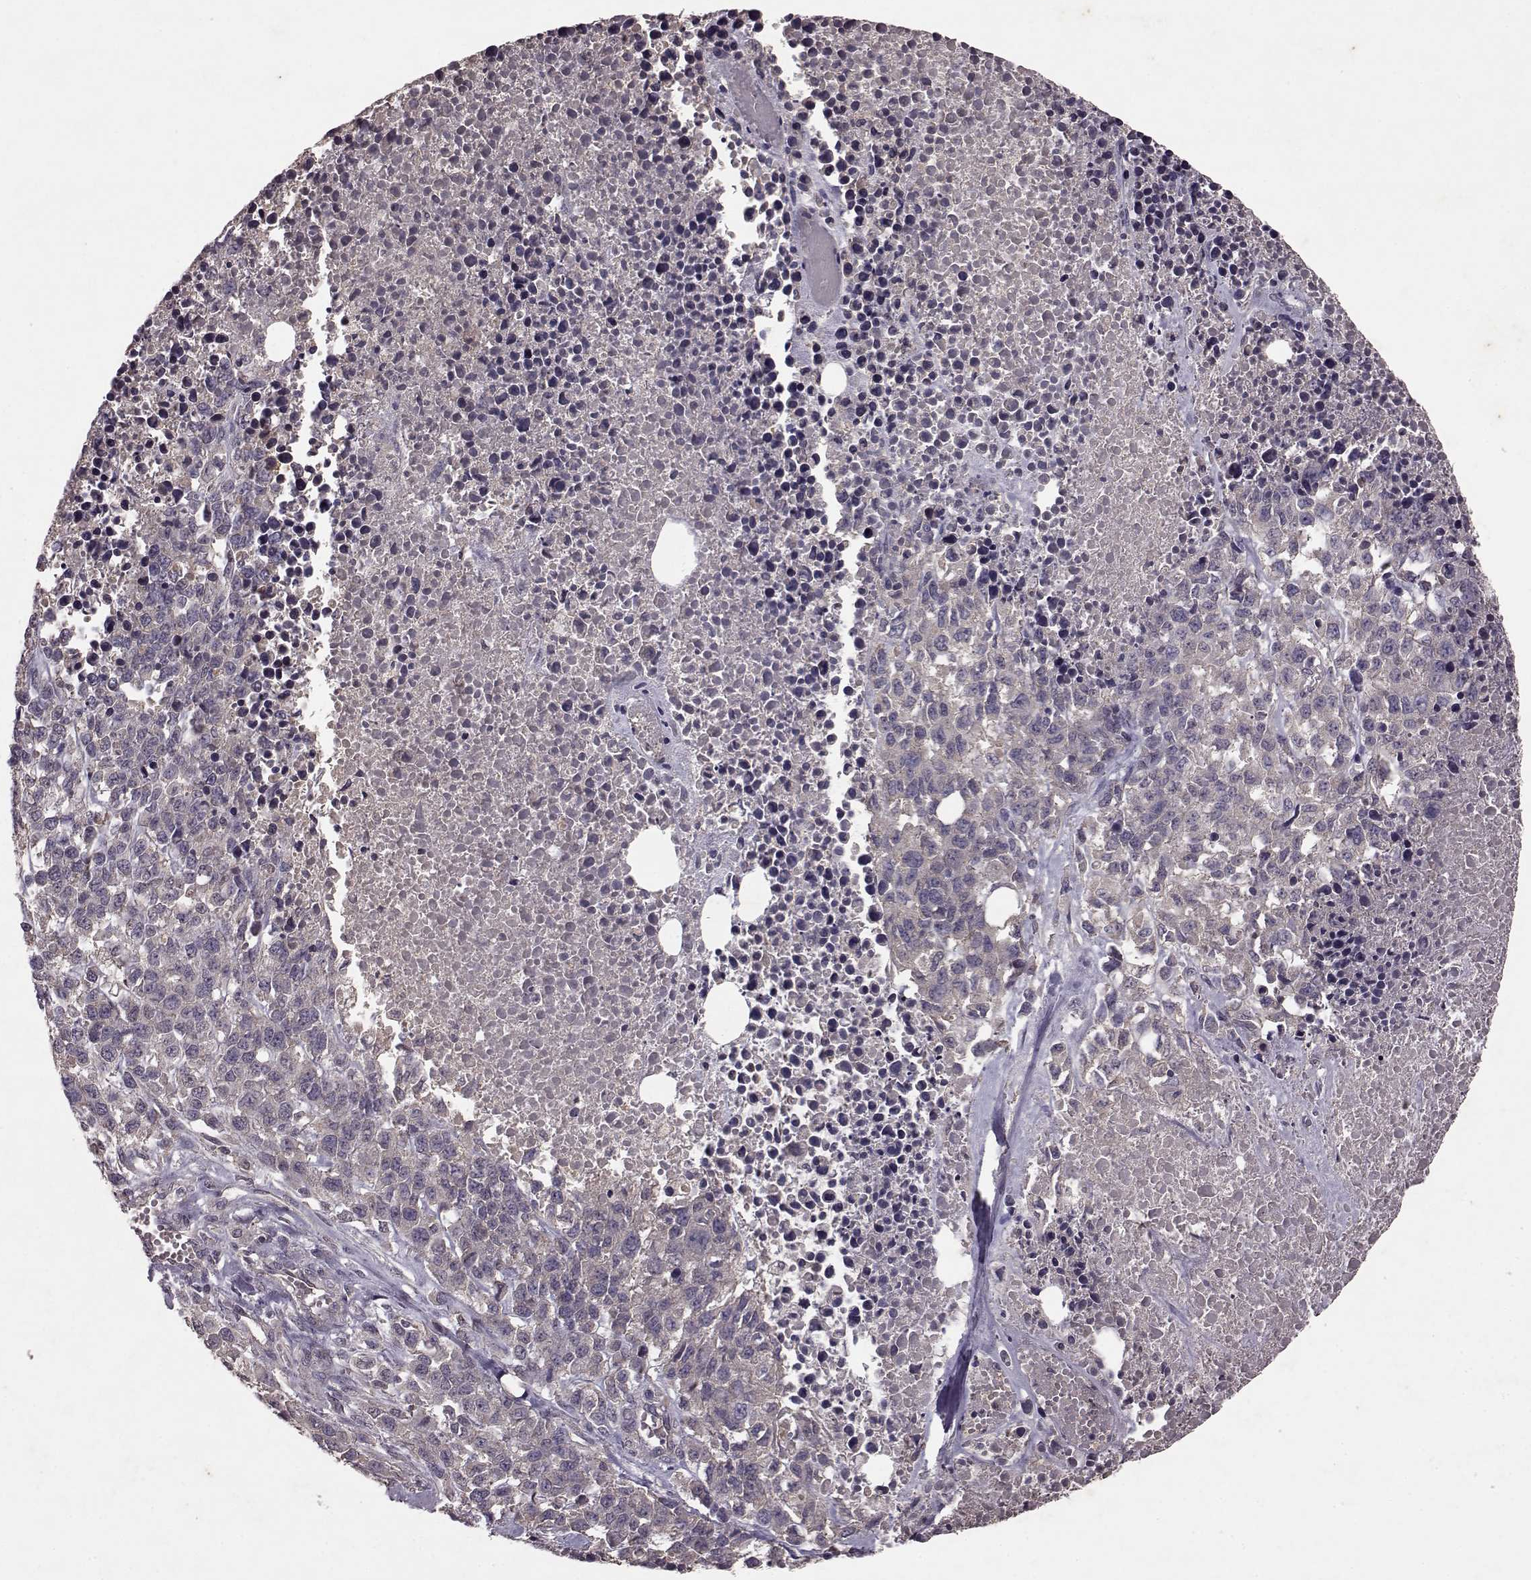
{"staining": {"intensity": "negative", "quantity": "none", "location": "none"}, "tissue": "melanoma", "cell_type": "Tumor cells", "image_type": "cancer", "snomed": [{"axis": "morphology", "description": "Malignant melanoma, Metastatic site"}, {"axis": "topography", "description": "Skin"}], "caption": "Immunohistochemistry image of malignant melanoma (metastatic site) stained for a protein (brown), which exhibits no positivity in tumor cells. (DAB (3,3'-diaminobenzidine) immunohistochemistry (IHC) with hematoxylin counter stain).", "gene": "FRRS1L", "patient": {"sex": "male", "age": 84}}